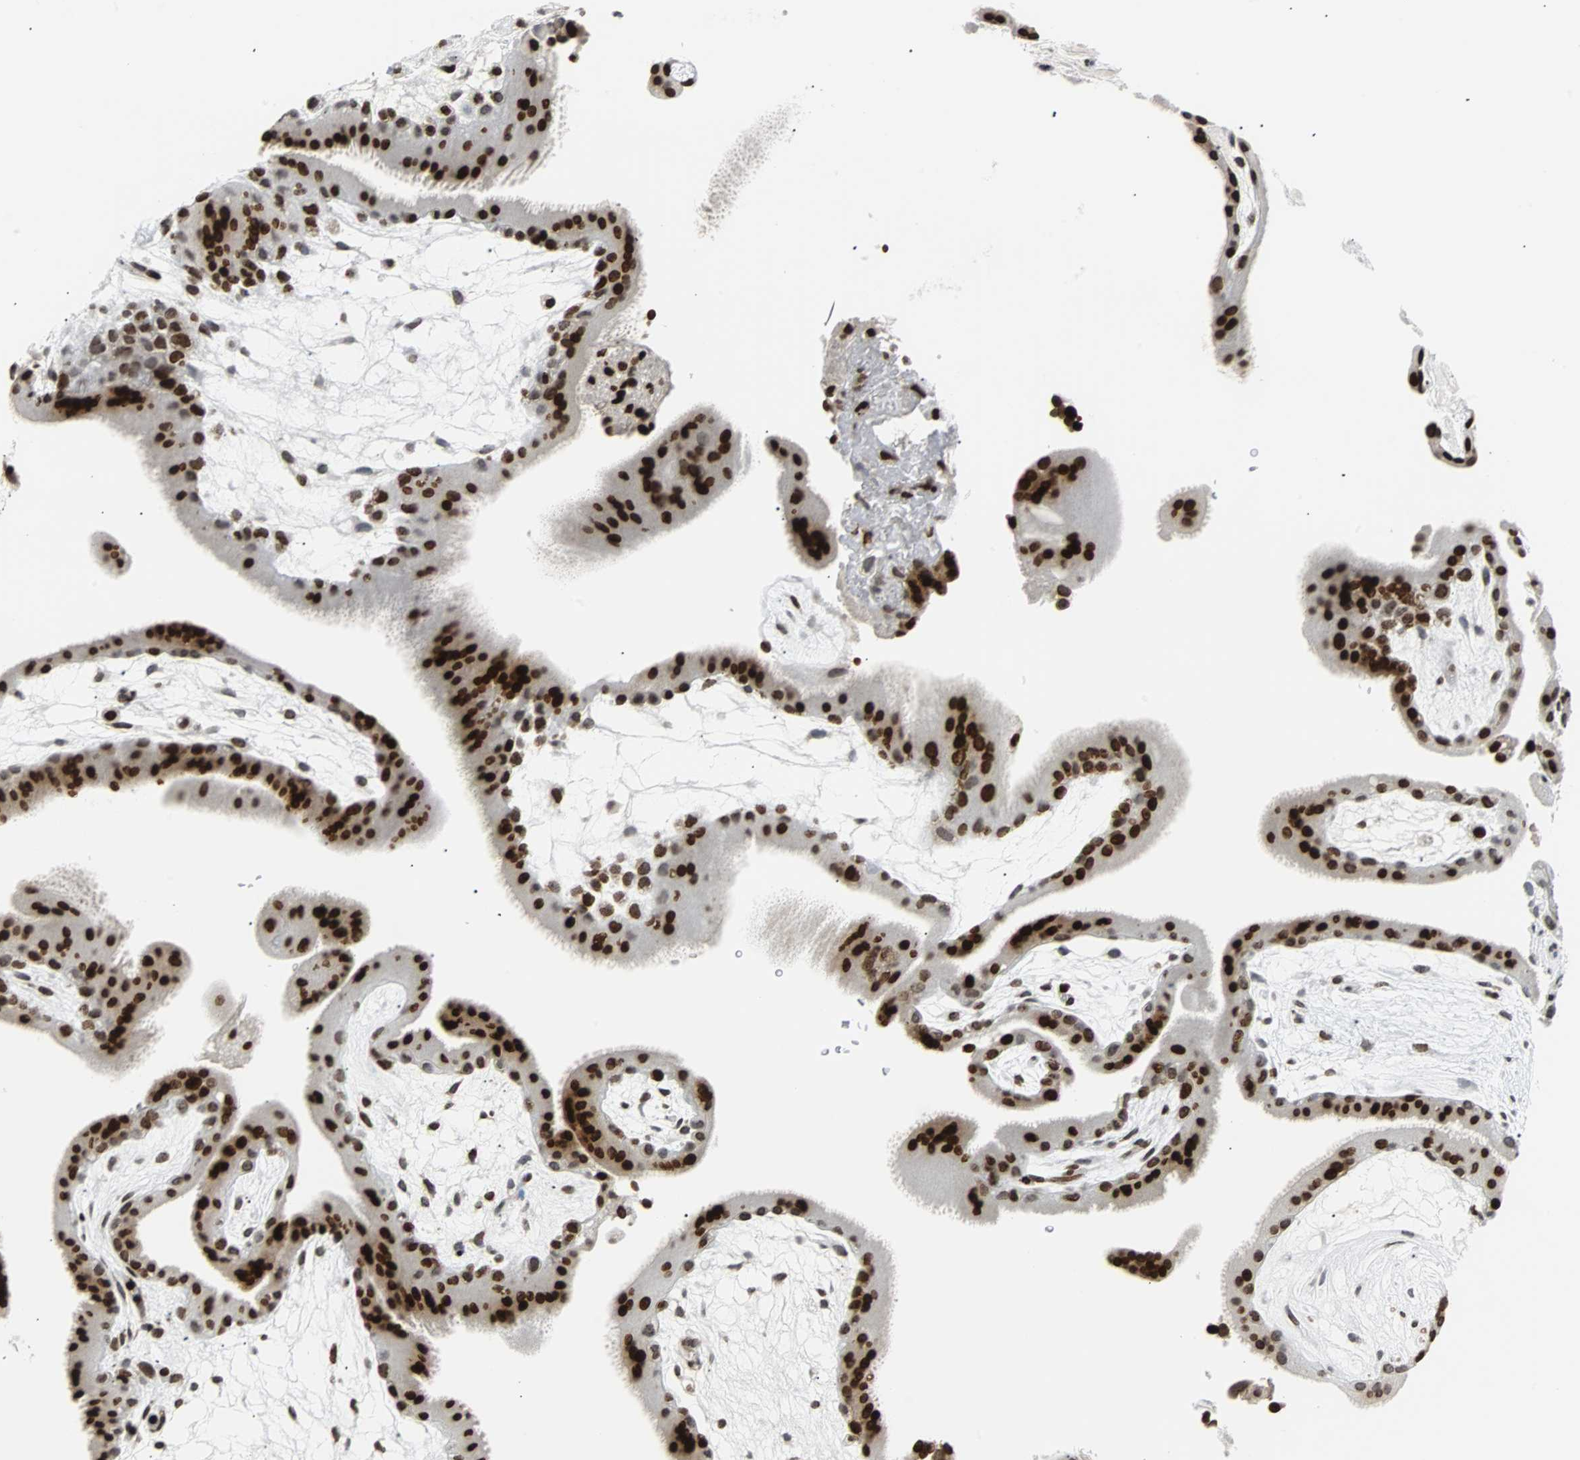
{"staining": {"intensity": "strong", "quantity": ">75%", "location": "nuclear"}, "tissue": "placenta", "cell_type": "Trophoblastic cells", "image_type": "normal", "snomed": [{"axis": "morphology", "description": "Normal tissue, NOS"}, {"axis": "topography", "description": "Placenta"}], "caption": "DAB (3,3'-diaminobenzidine) immunohistochemical staining of normal human placenta shows strong nuclear protein positivity in about >75% of trophoblastic cells. (Brightfield microscopy of DAB IHC at high magnification).", "gene": "ZNF131", "patient": {"sex": "female", "age": 19}}